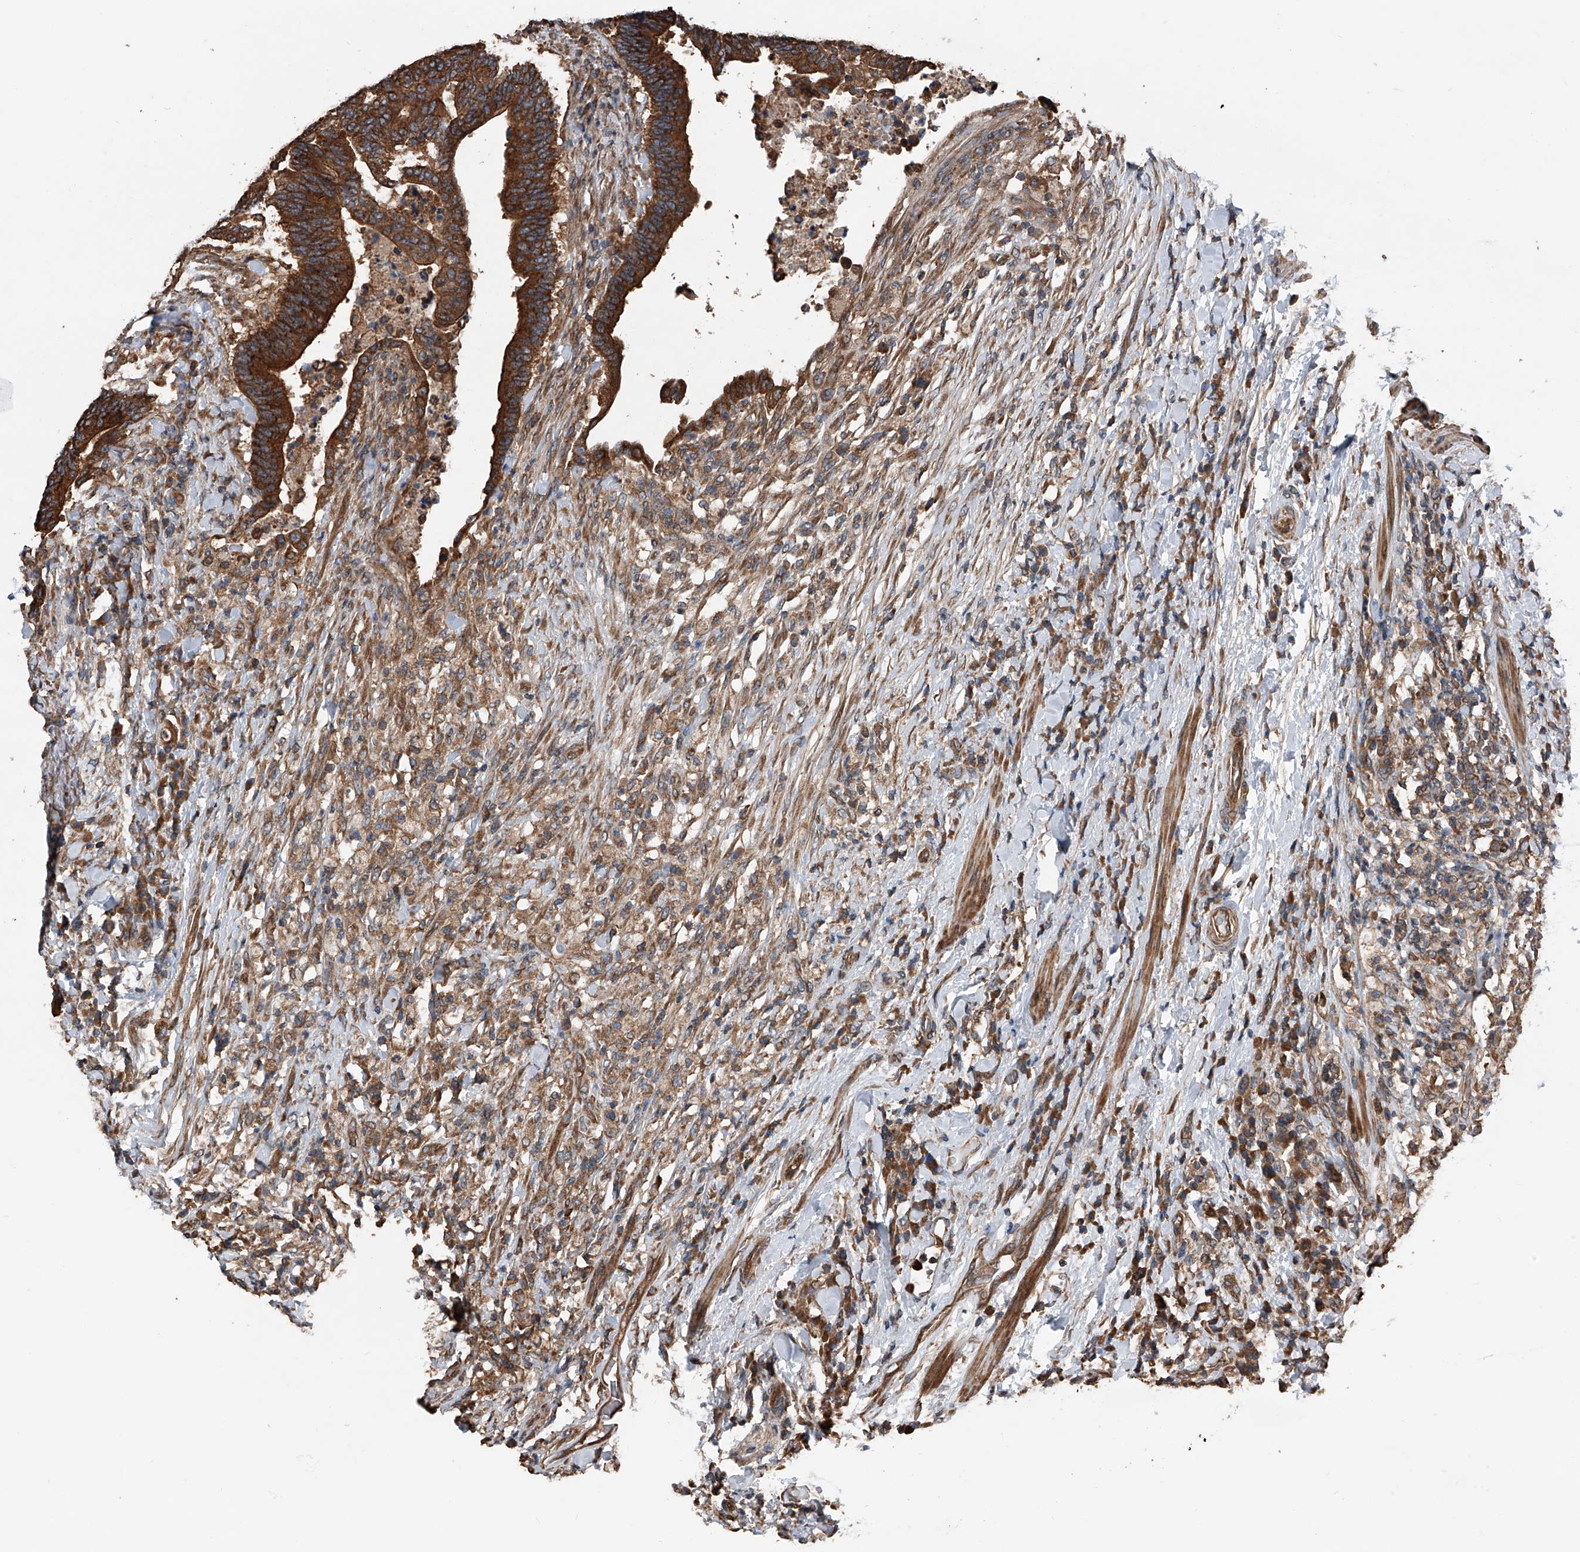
{"staining": {"intensity": "strong", "quantity": ">75%", "location": "cytoplasmic/membranous"}, "tissue": "colorectal cancer", "cell_type": "Tumor cells", "image_type": "cancer", "snomed": [{"axis": "morphology", "description": "Adenocarcinoma, NOS"}, {"axis": "topography", "description": "Colon"}], "caption": "Colorectal adenocarcinoma stained with a protein marker reveals strong staining in tumor cells.", "gene": "KCNJ2", "patient": {"sex": "female", "age": 66}}